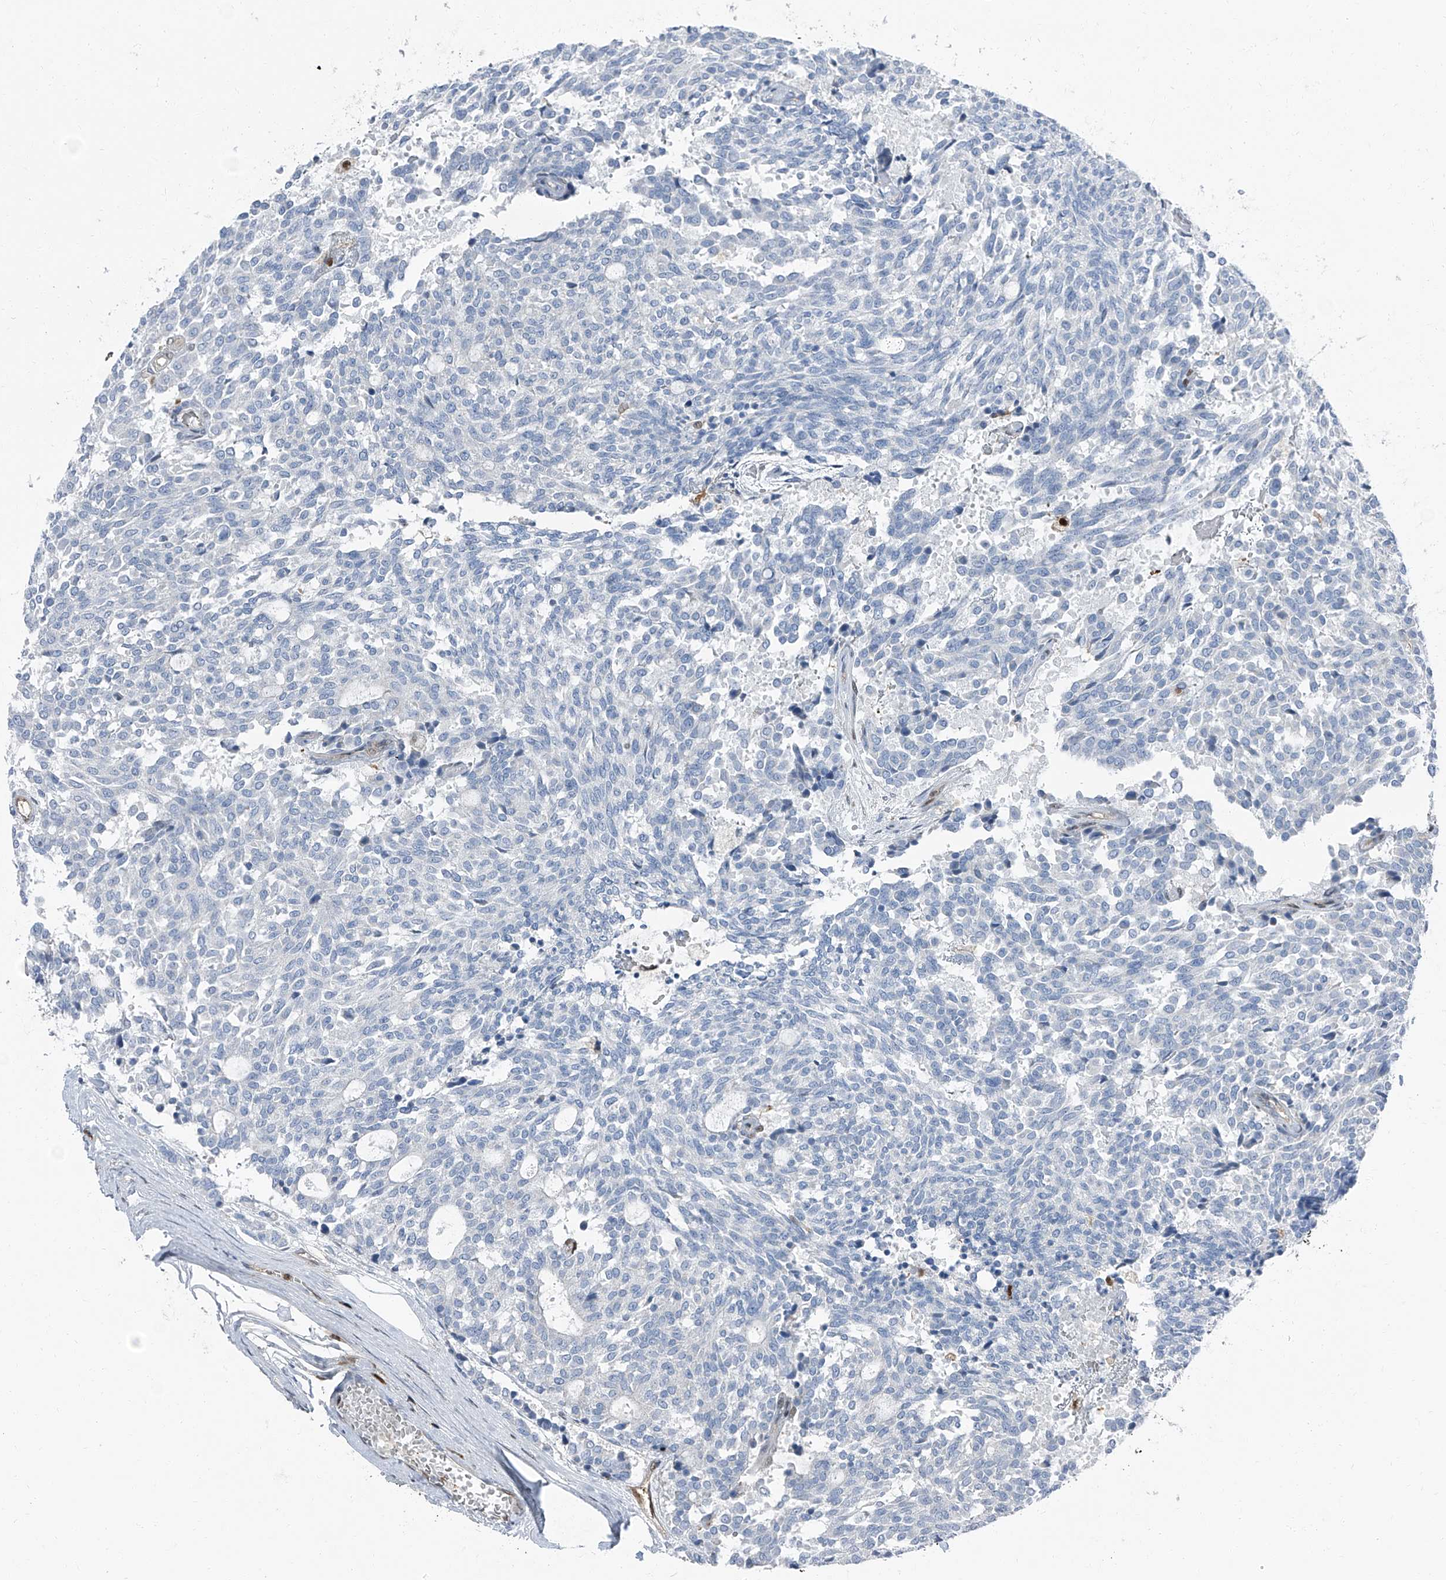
{"staining": {"intensity": "negative", "quantity": "none", "location": "none"}, "tissue": "carcinoid", "cell_type": "Tumor cells", "image_type": "cancer", "snomed": [{"axis": "morphology", "description": "Carcinoid, malignant, NOS"}, {"axis": "topography", "description": "Pancreas"}], "caption": "Tumor cells are negative for protein expression in human carcinoid (malignant). (DAB IHC, high magnification).", "gene": "PSMB10", "patient": {"sex": "female", "age": 54}}